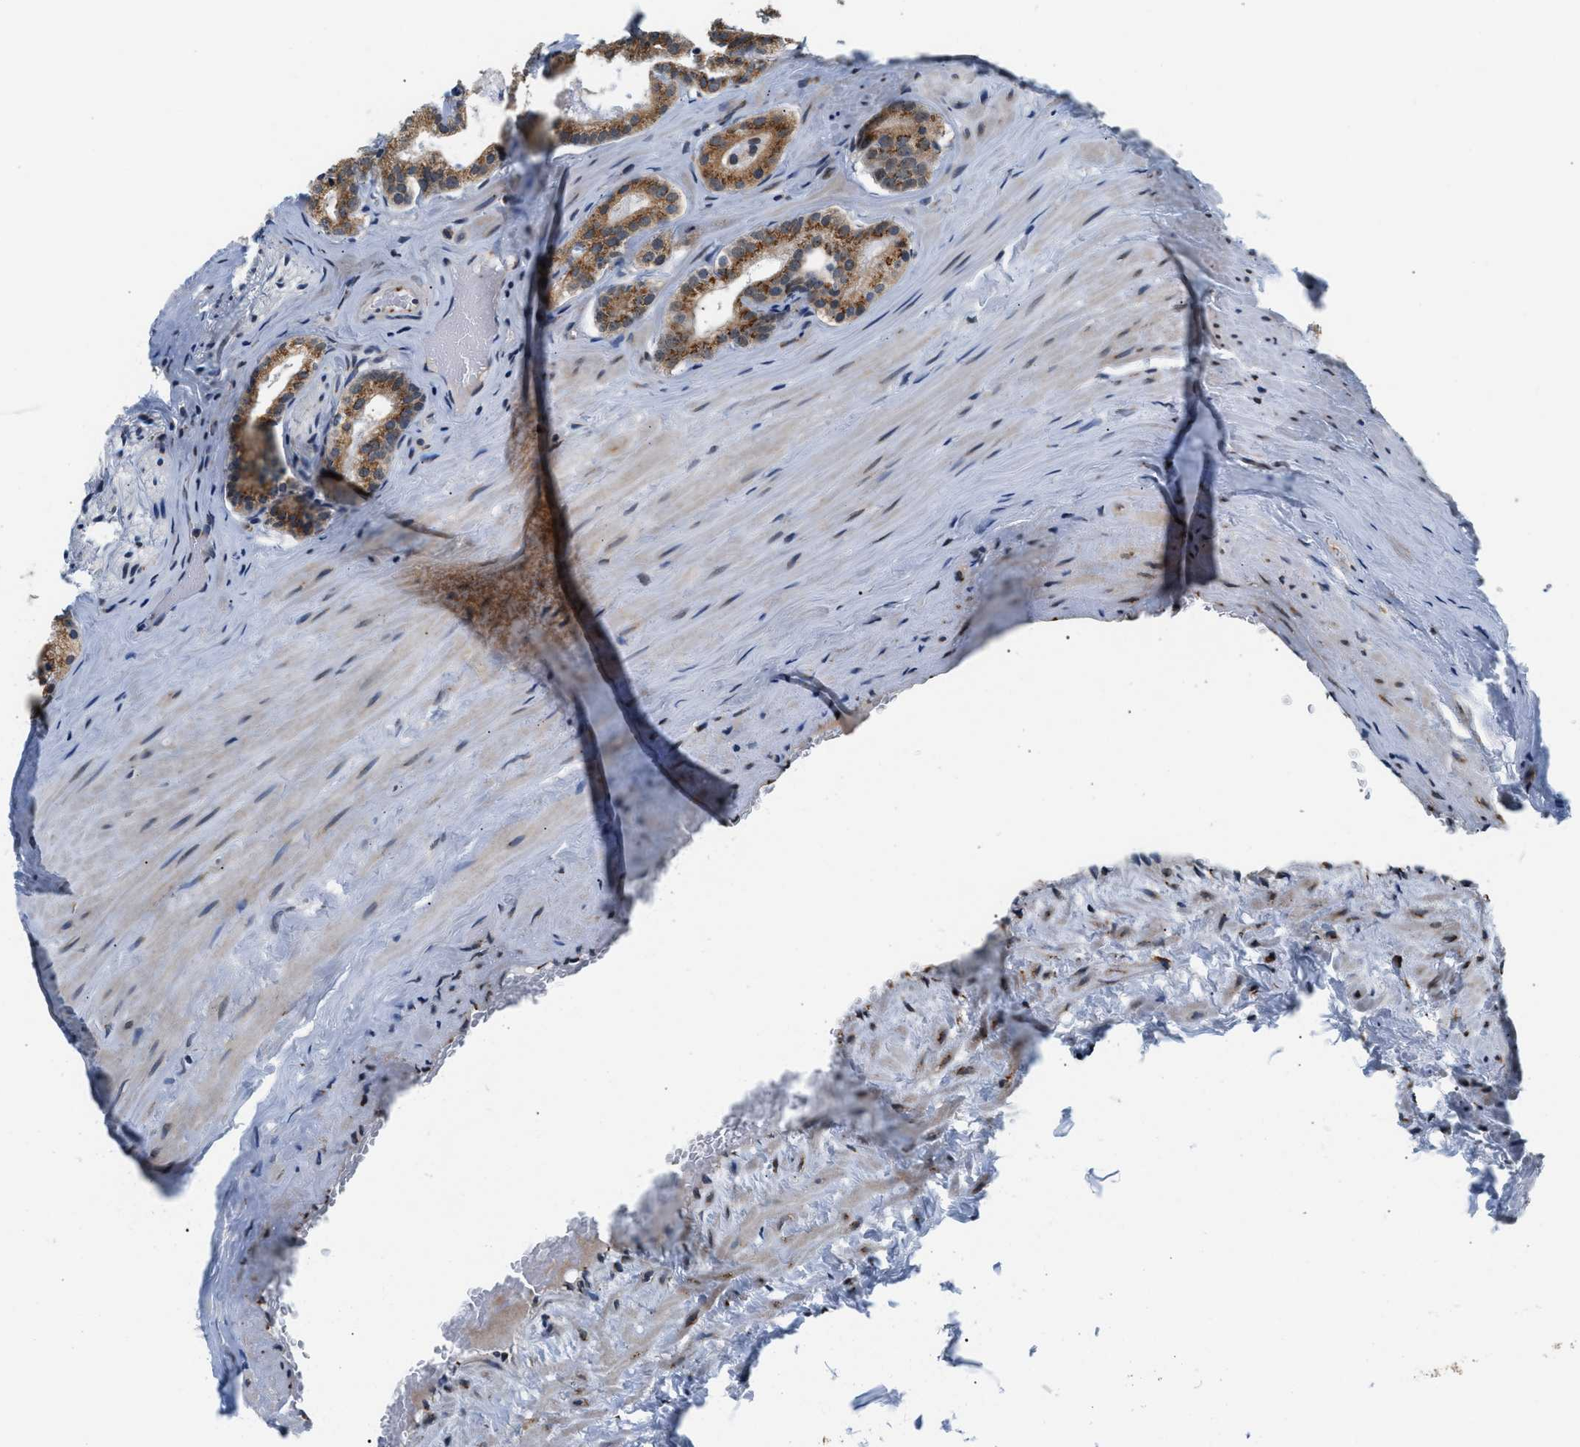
{"staining": {"intensity": "moderate", "quantity": "<25%", "location": "cytoplasmic/membranous"}, "tissue": "prostate cancer", "cell_type": "Tumor cells", "image_type": "cancer", "snomed": [{"axis": "morphology", "description": "Adenocarcinoma, Low grade"}, {"axis": "topography", "description": "Prostate"}], "caption": "Prostate cancer stained for a protein (brown) demonstrates moderate cytoplasmic/membranous positive staining in about <25% of tumor cells.", "gene": "KCNMB2", "patient": {"sex": "male", "age": 59}}